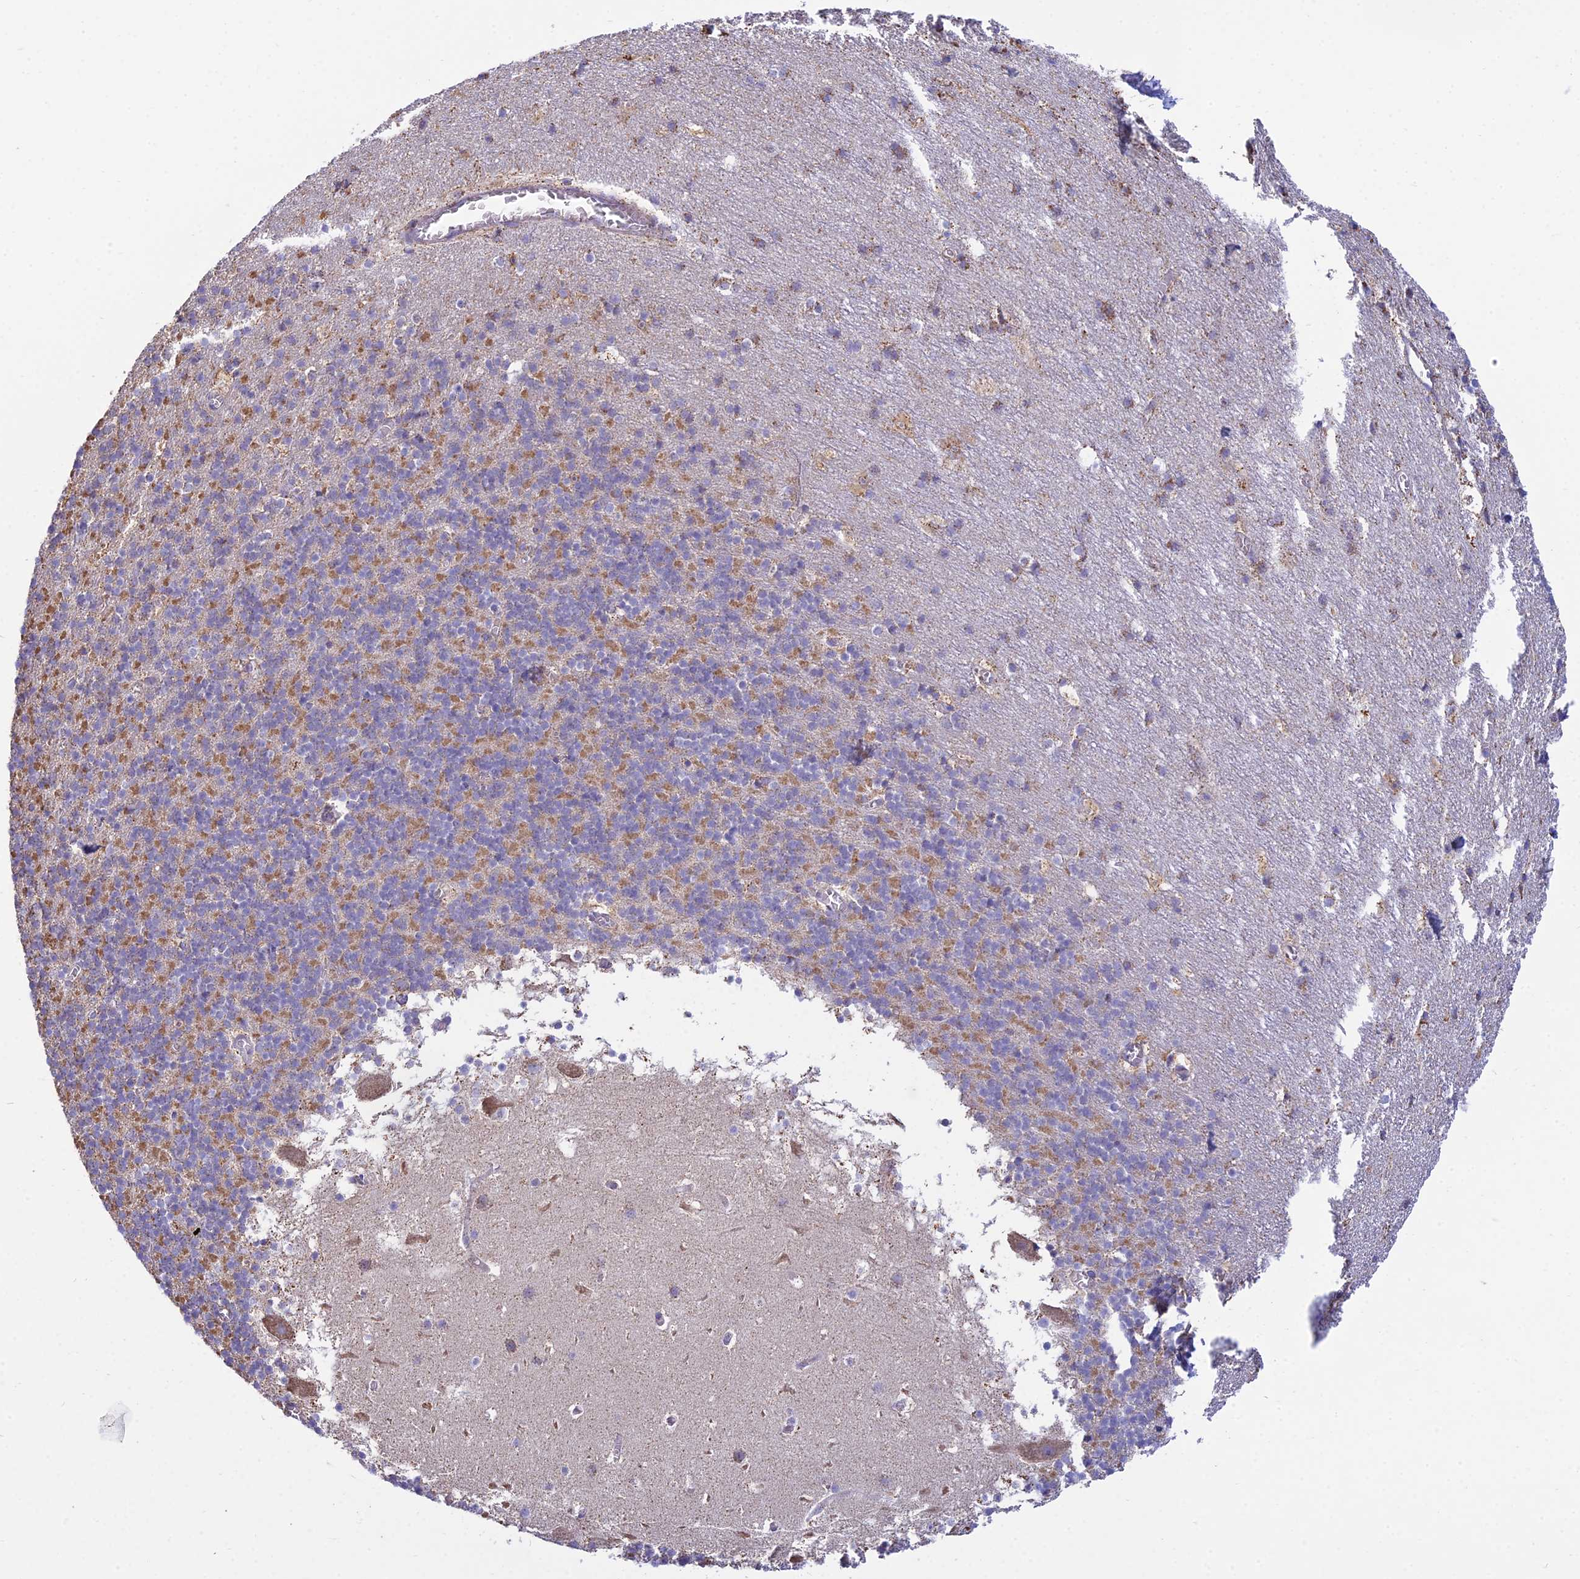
{"staining": {"intensity": "weak", "quantity": "25%-75%", "location": "cytoplasmic/membranous"}, "tissue": "cerebellum", "cell_type": "Cells in granular layer", "image_type": "normal", "snomed": [{"axis": "morphology", "description": "Normal tissue, NOS"}, {"axis": "topography", "description": "Cerebellum"}], "caption": "An IHC histopathology image of unremarkable tissue is shown. Protein staining in brown labels weak cytoplasmic/membranous positivity in cerebellum within cells in granular layer. Nuclei are stained in blue.", "gene": "OR2W3", "patient": {"sex": "male", "age": 45}}